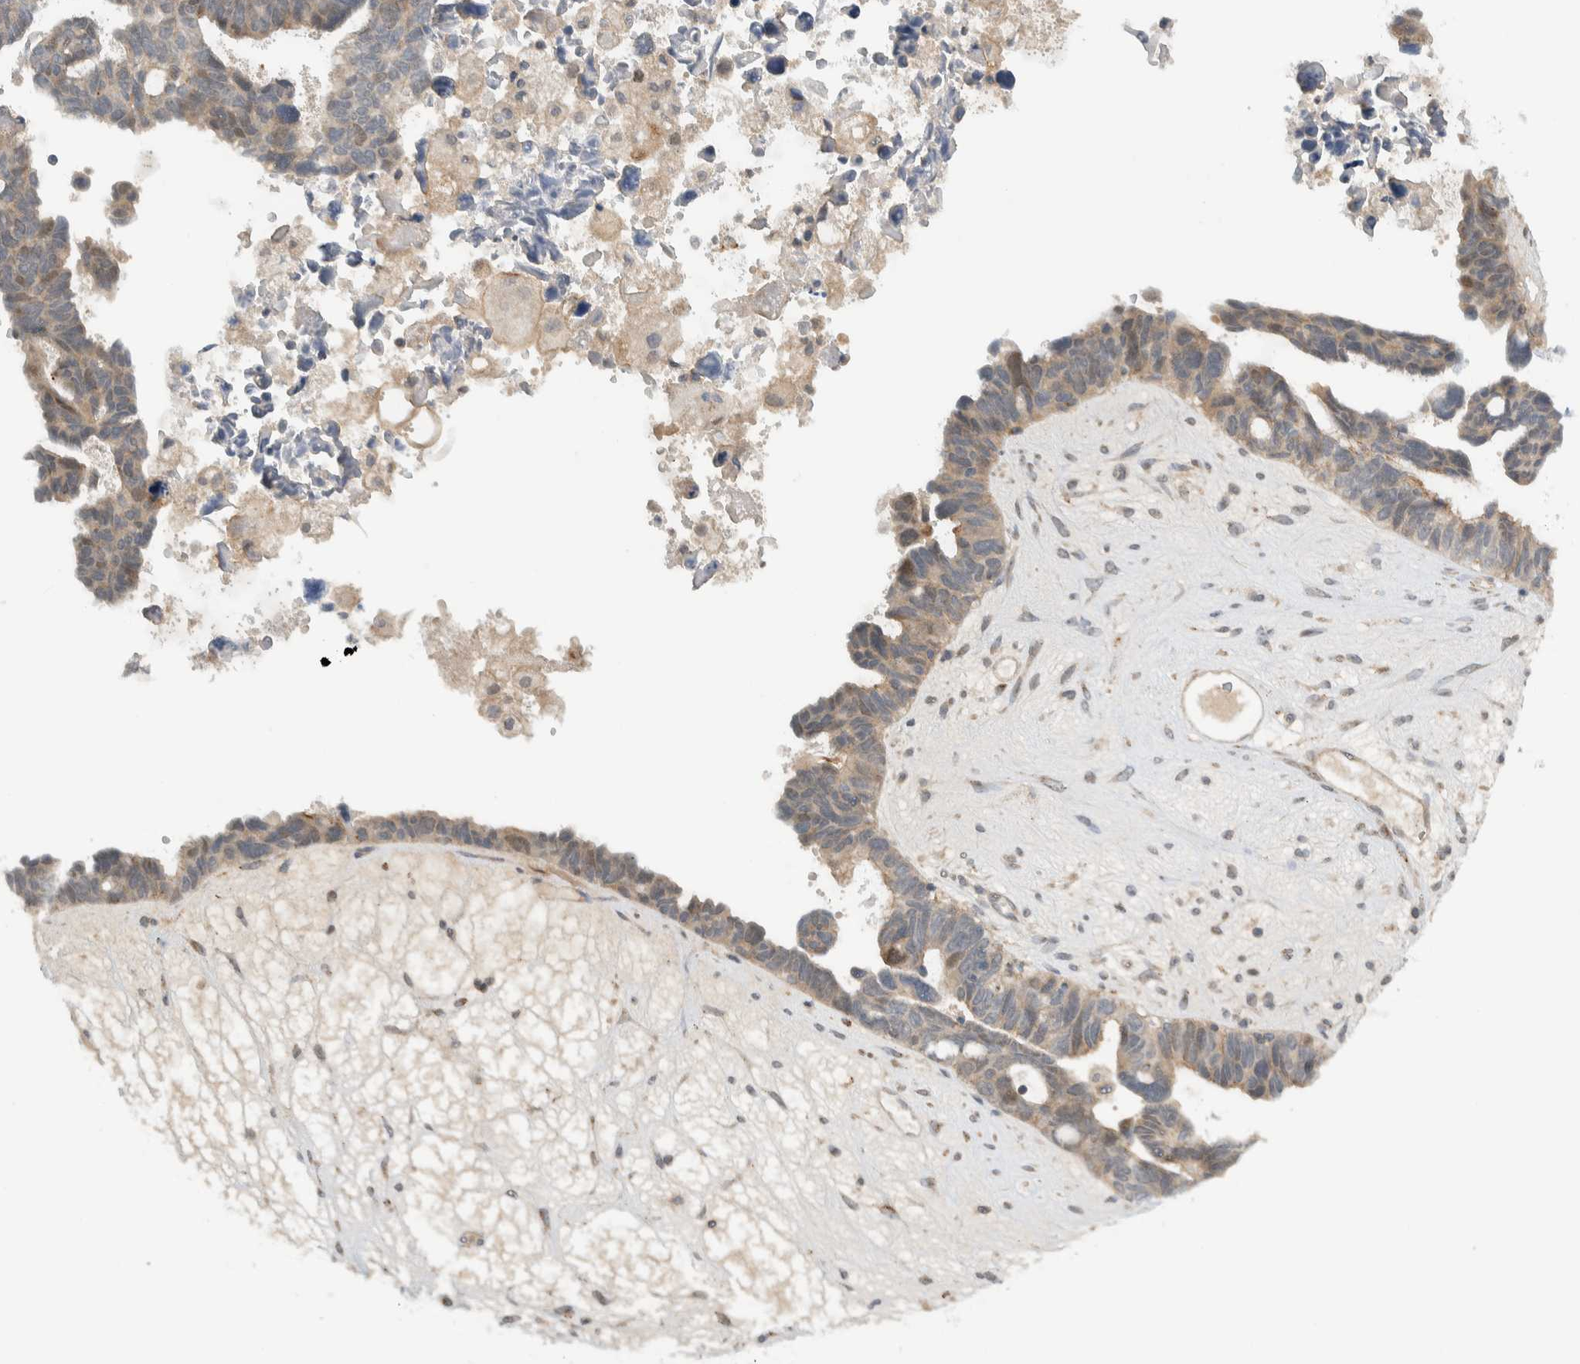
{"staining": {"intensity": "weak", "quantity": ">75%", "location": "cytoplasmic/membranous"}, "tissue": "ovarian cancer", "cell_type": "Tumor cells", "image_type": "cancer", "snomed": [{"axis": "morphology", "description": "Cystadenocarcinoma, serous, NOS"}, {"axis": "topography", "description": "Ovary"}], "caption": "There is low levels of weak cytoplasmic/membranous positivity in tumor cells of ovarian cancer (serous cystadenocarcinoma), as demonstrated by immunohistochemical staining (brown color).", "gene": "MPRIP", "patient": {"sex": "female", "age": 79}}